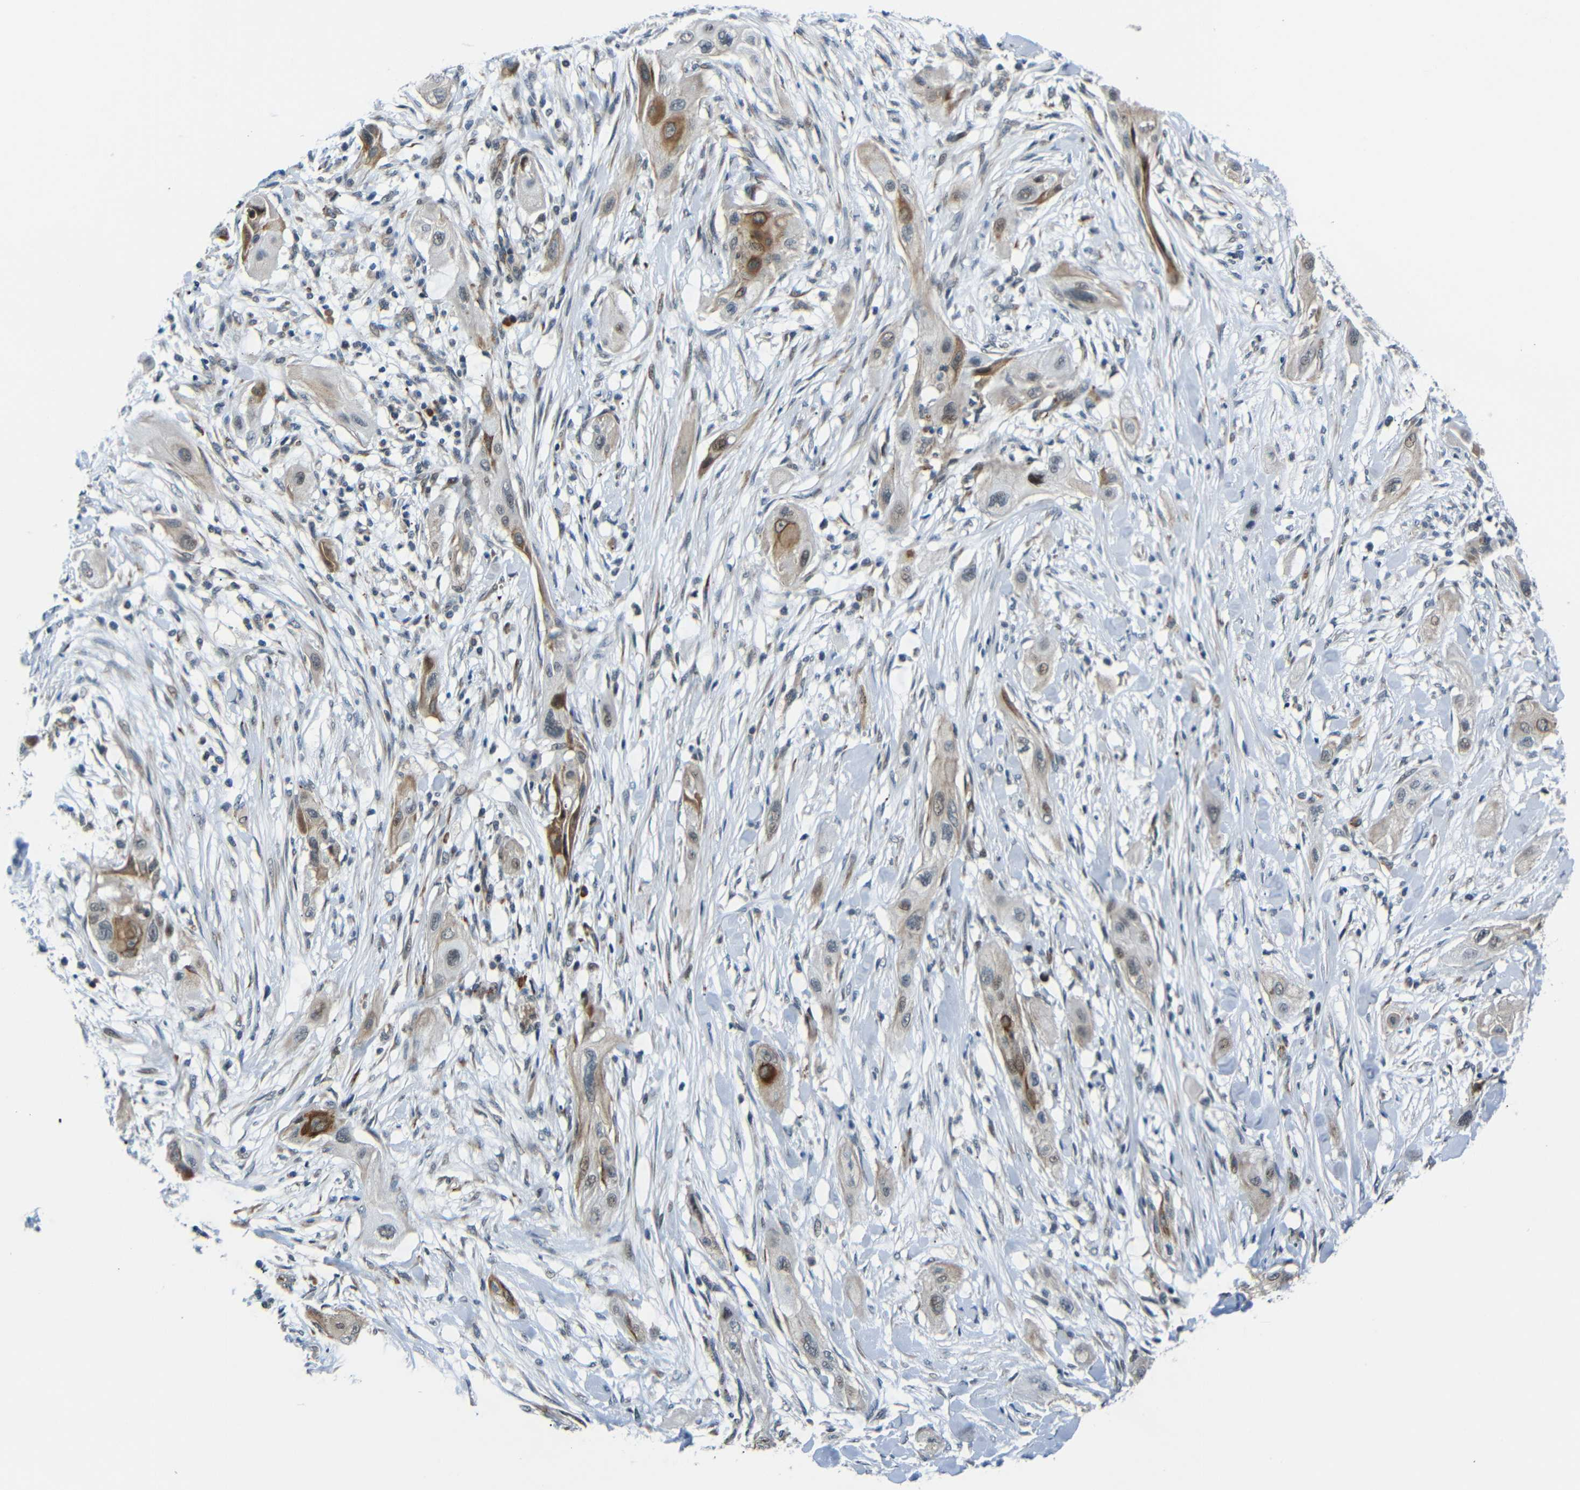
{"staining": {"intensity": "moderate", "quantity": "25%-75%", "location": "cytoplasmic/membranous"}, "tissue": "lung cancer", "cell_type": "Tumor cells", "image_type": "cancer", "snomed": [{"axis": "morphology", "description": "Squamous cell carcinoma, NOS"}, {"axis": "topography", "description": "Lung"}], "caption": "Immunohistochemical staining of lung squamous cell carcinoma displays medium levels of moderate cytoplasmic/membranous protein expression in about 25%-75% of tumor cells. The protein of interest is shown in brown color, while the nuclei are stained blue.", "gene": "SYDE1", "patient": {"sex": "female", "age": 47}}